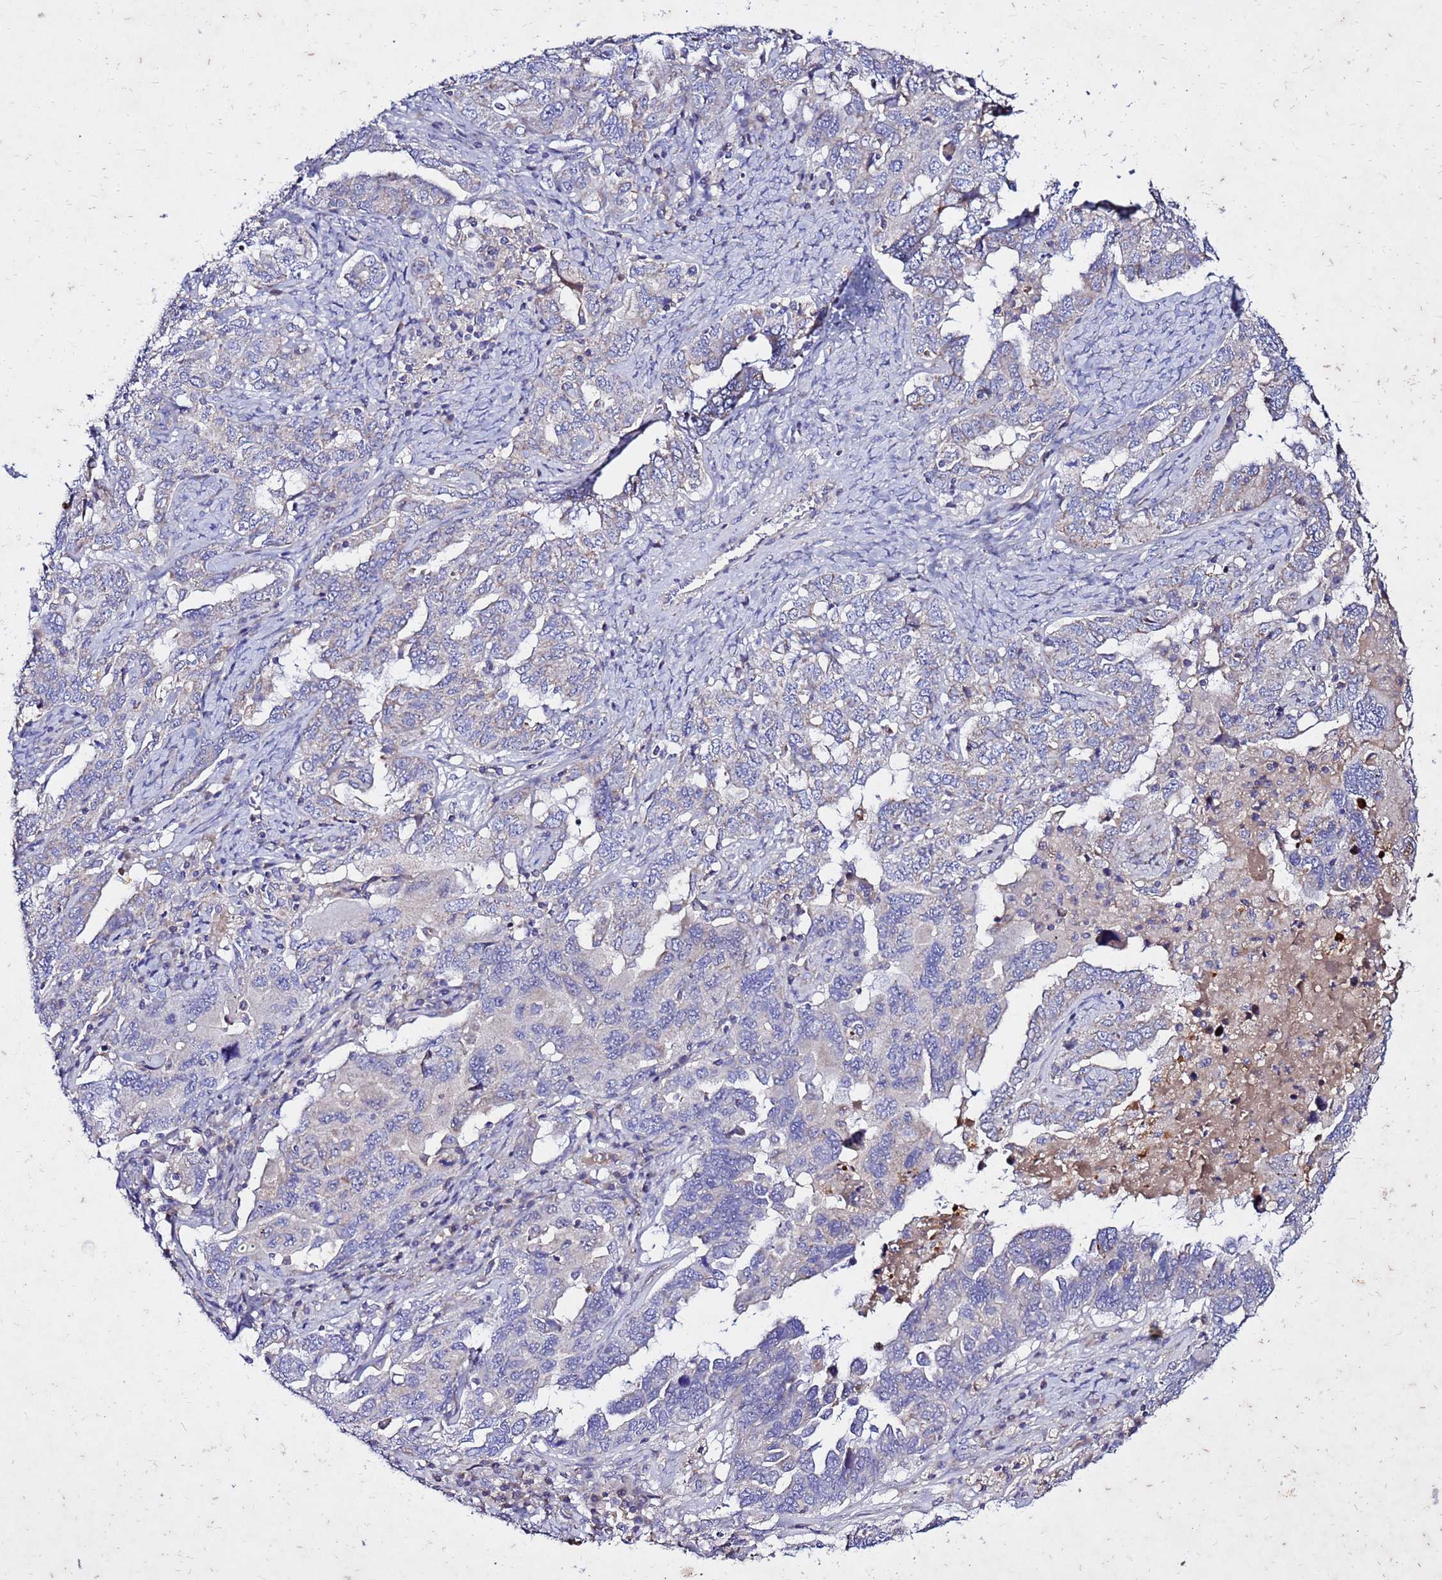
{"staining": {"intensity": "negative", "quantity": "none", "location": "none"}, "tissue": "ovarian cancer", "cell_type": "Tumor cells", "image_type": "cancer", "snomed": [{"axis": "morphology", "description": "Carcinoma, endometroid"}, {"axis": "topography", "description": "Ovary"}], "caption": "The micrograph shows no significant expression in tumor cells of ovarian endometroid carcinoma.", "gene": "COX14", "patient": {"sex": "female", "age": 62}}